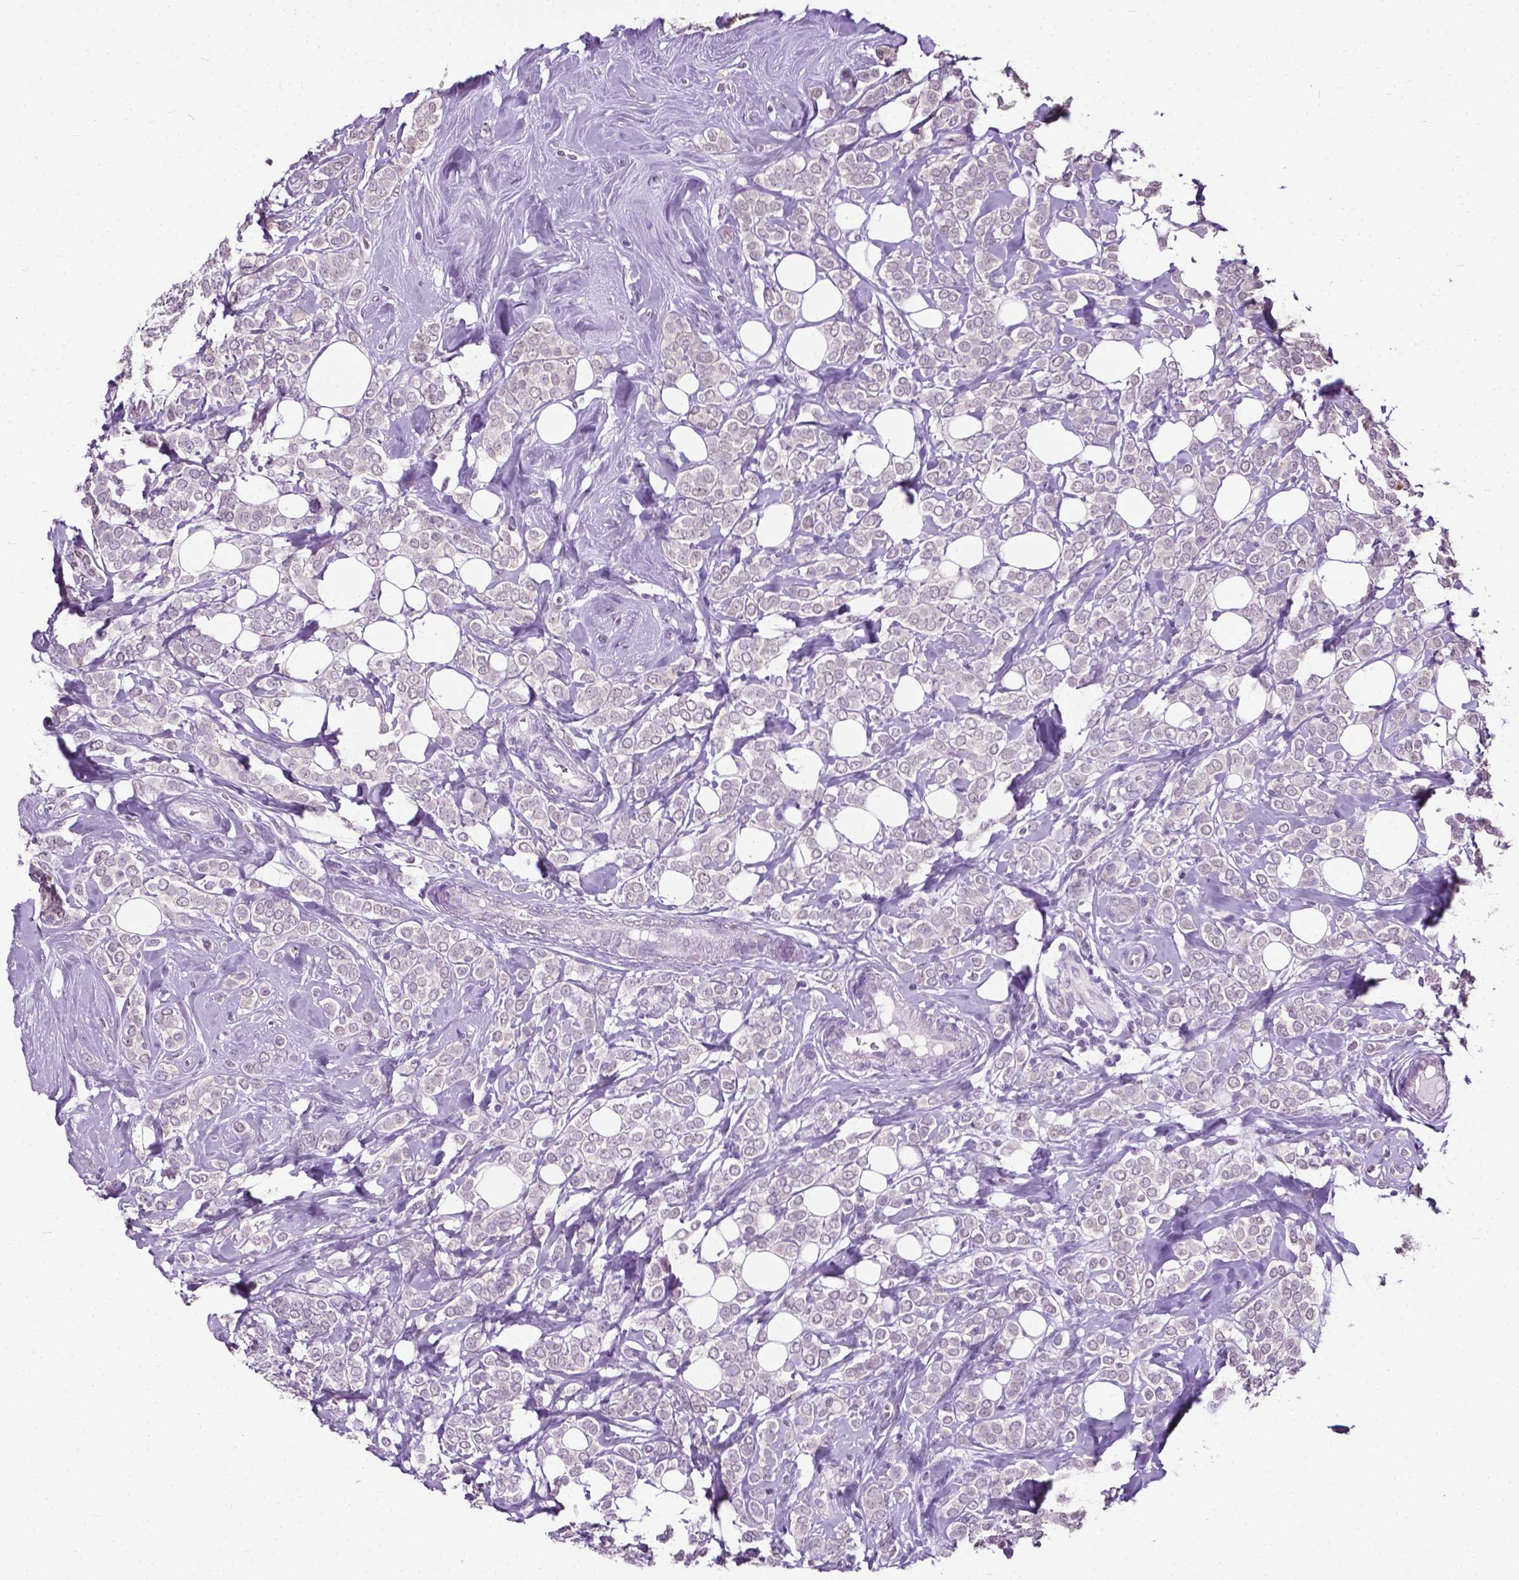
{"staining": {"intensity": "negative", "quantity": "none", "location": "none"}, "tissue": "breast cancer", "cell_type": "Tumor cells", "image_type": "cancer", "snomed": [{"axis": "morphology", "description": "Lobular carcinoma"}, {"axis": "topography", "description": "Breast"}], "caption": "Immunohistochemical staining of breast lobular carcinoma demonstrates no significant expression in tumor cells. (Brightfield microscopy of DAB IHC at high magnification).", "gene": "GPR37L1", "patient": {"sex": "female", "age": 49}}